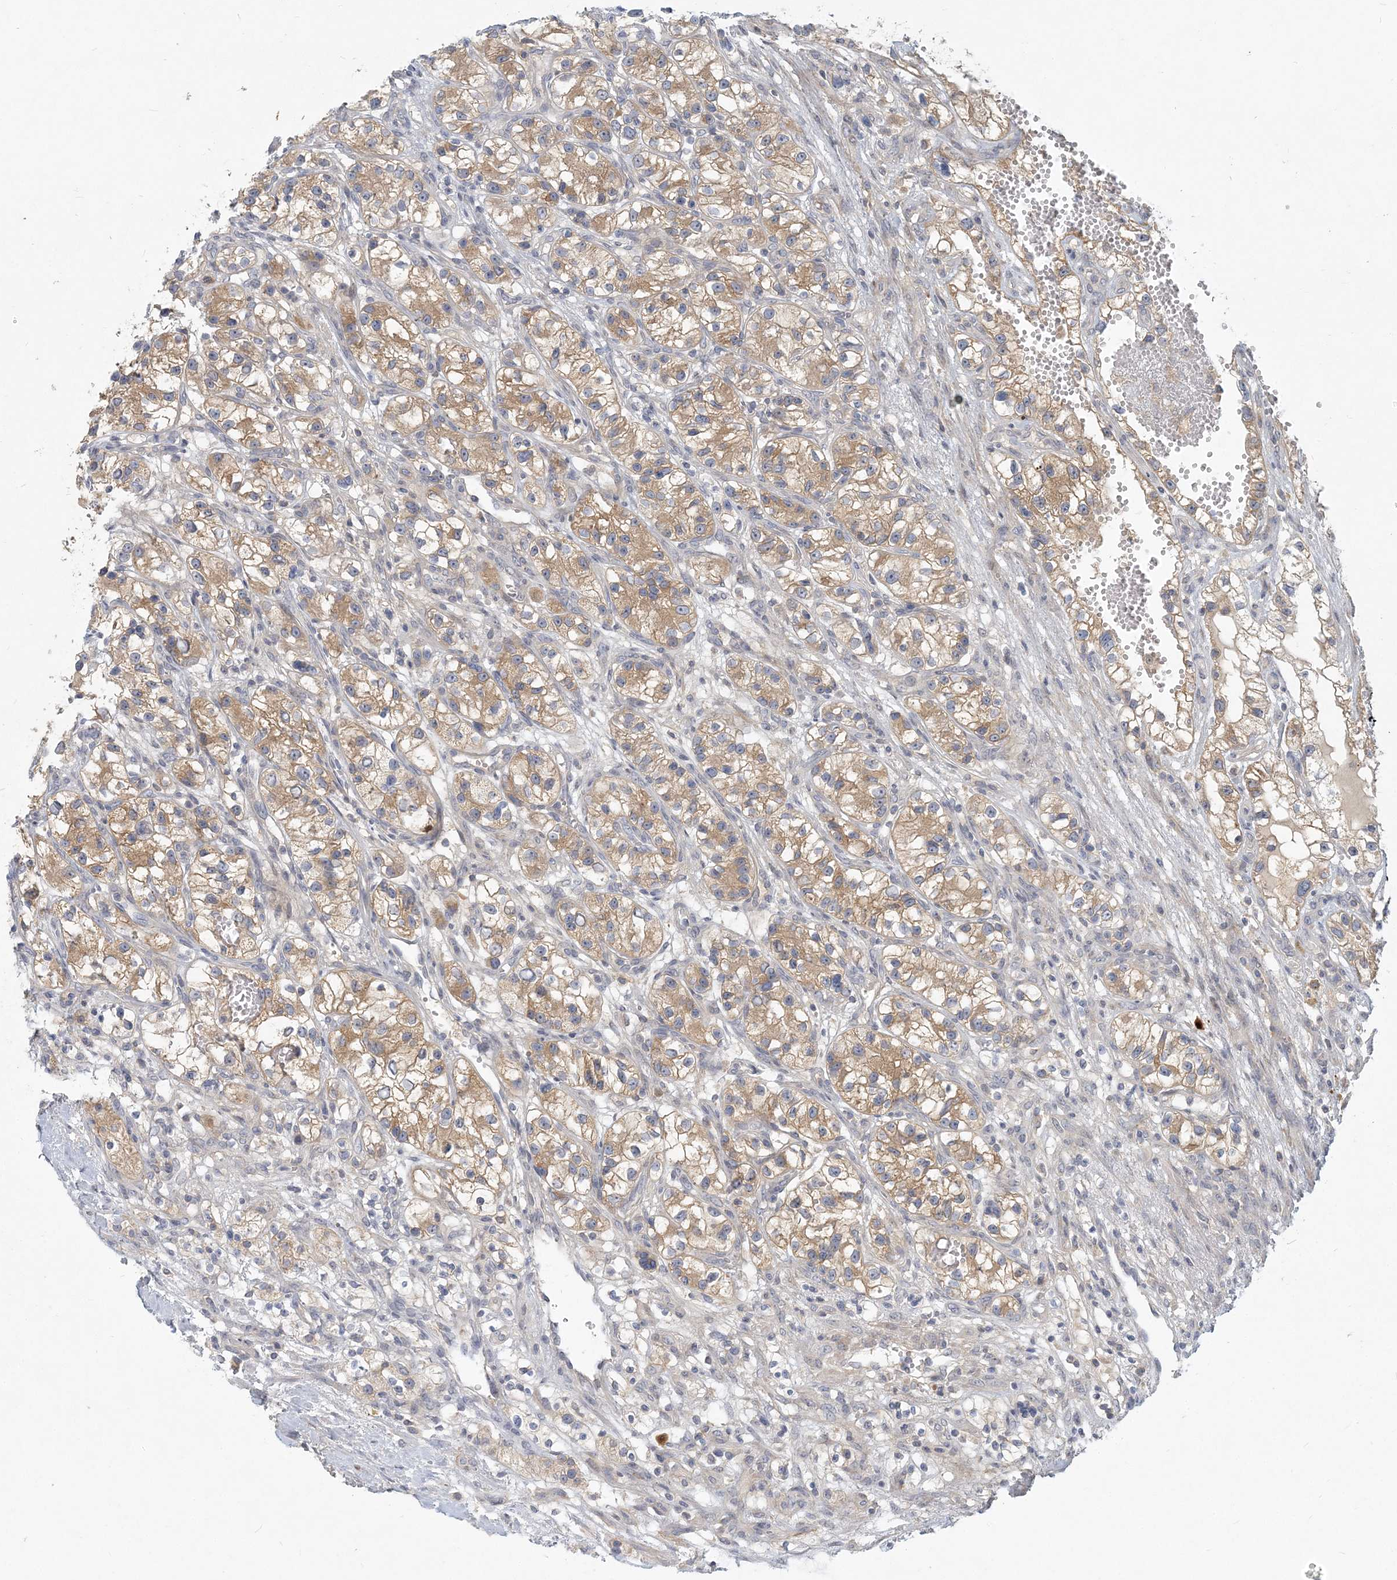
{"staining": {"intensity": "weak", "quantity": ">75%", "location": "cytoplasmic/membranous"}, "tissue": "renal cancer", "cell_type": "Tumor cells", "image_type": "cancer", "snomed": [{"axis": "morphology", "description": "Adenocarcinoma, NOS"}, {"axis": "topography", "description": "Kidney"}], "caption": "DAB (3,3'-diaminobenzidine) immunohistochemical staining of adenocarcinoma (renal) reveals weak cytoplasmic/membranous protein staining in approximately >75% of tumor cells.", "gene": "GMPPA", "patient": {"sex": "female", "age": 57}}